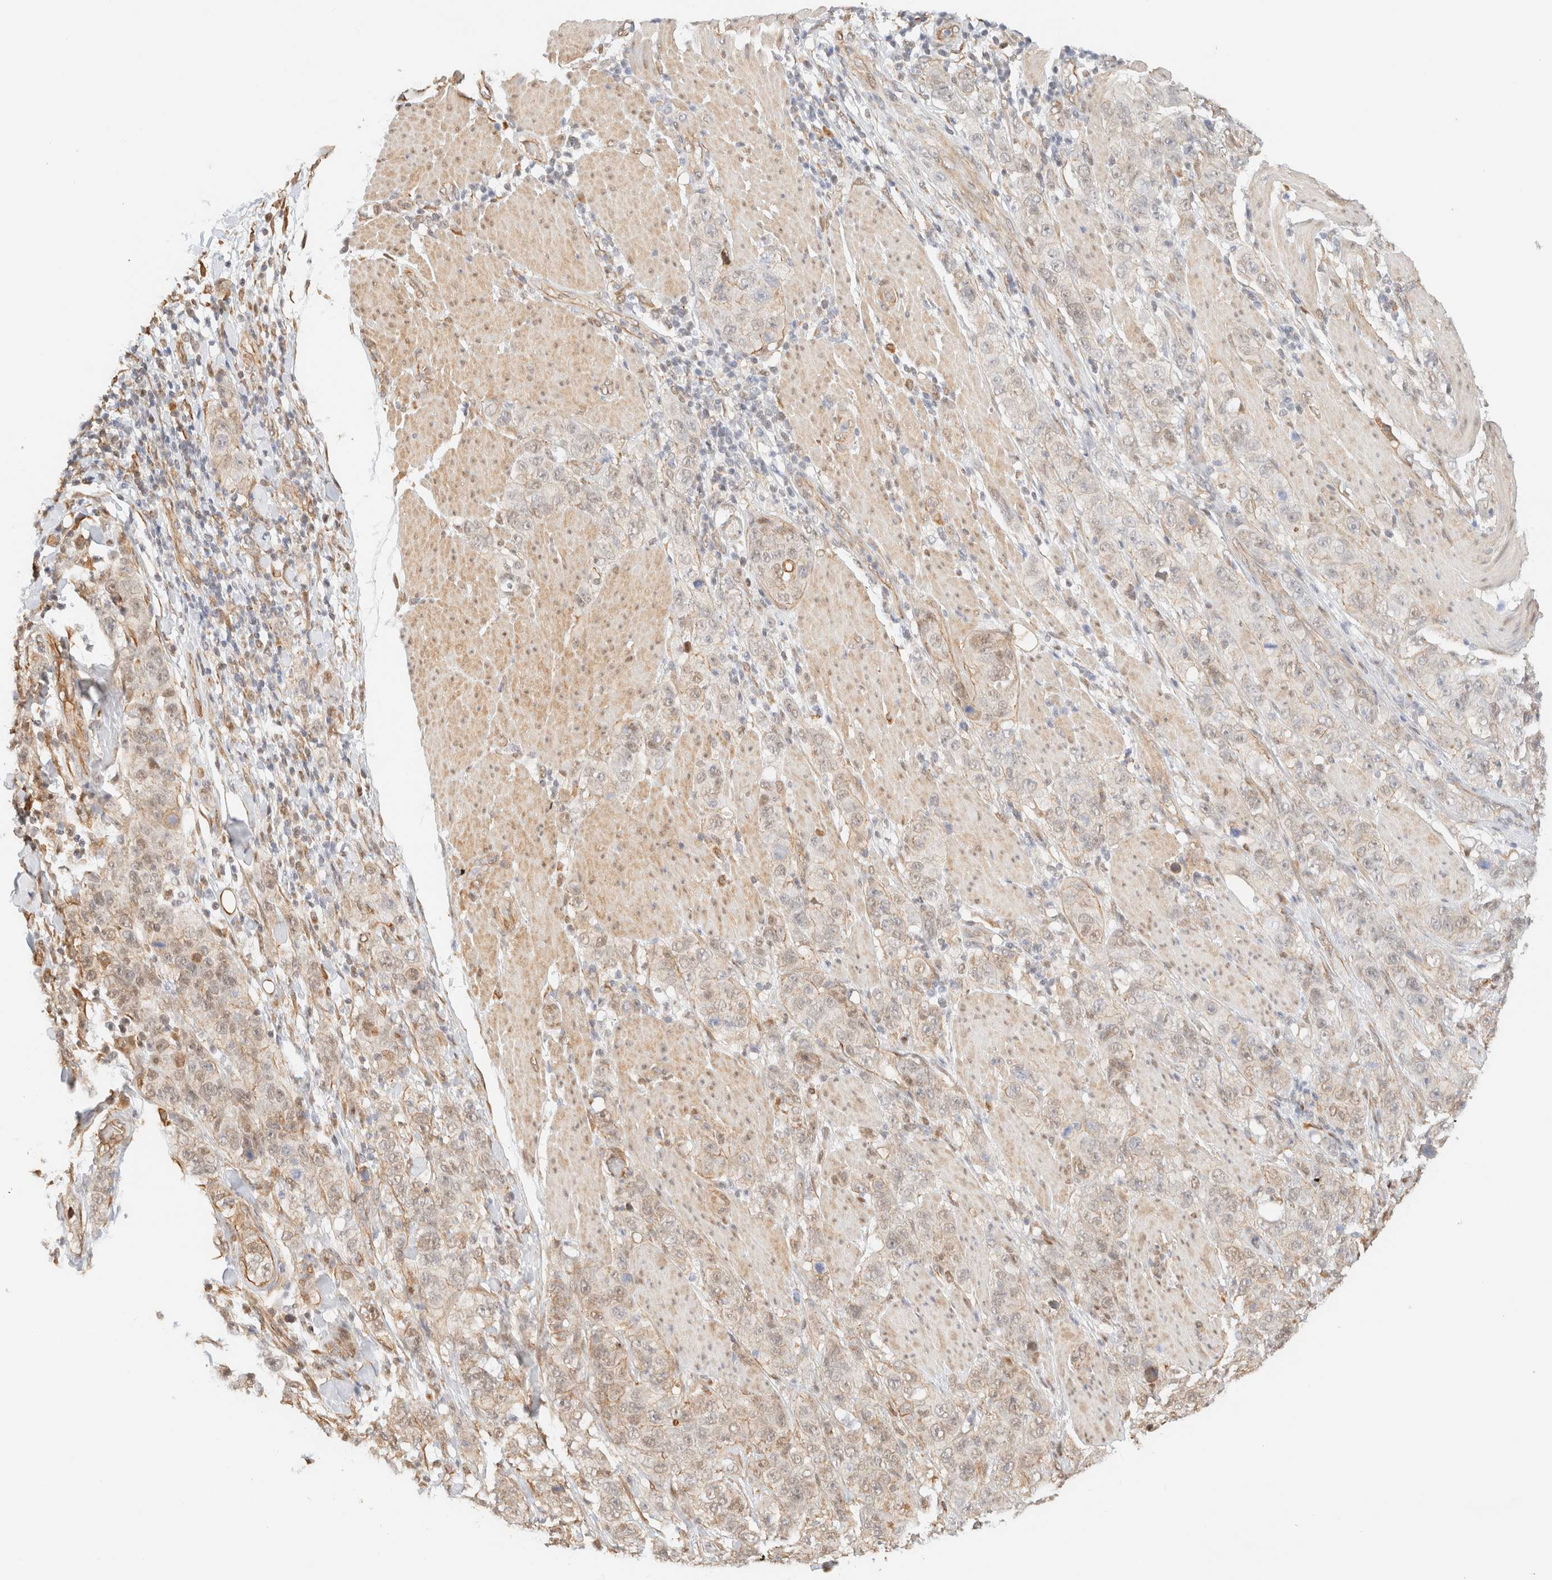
{"staining": {"intensity": "weak", "quantity": "25%-75%", "location": "nuclear"}, "tissue": "stomach cancer", "cell_type": "Tumor cells", "image_type": "cancer", "snomed": [{"axis": "morphology", "description": "Adenocarcinoma, NOS"}, {"axis": "topography", "description": "Stomach"}], "caption": "Immunohistochemistry micrograph of neoplastic tissue: human stomach cancer stained using immunohistochemistry (IHC) reveals low levels of weak protein expression localized specifically in the nuclear of tumor cells, appearing as a nuclear brown color.", "gene": "ARID5A", "patient": {"sex": "male", "age": 48}}